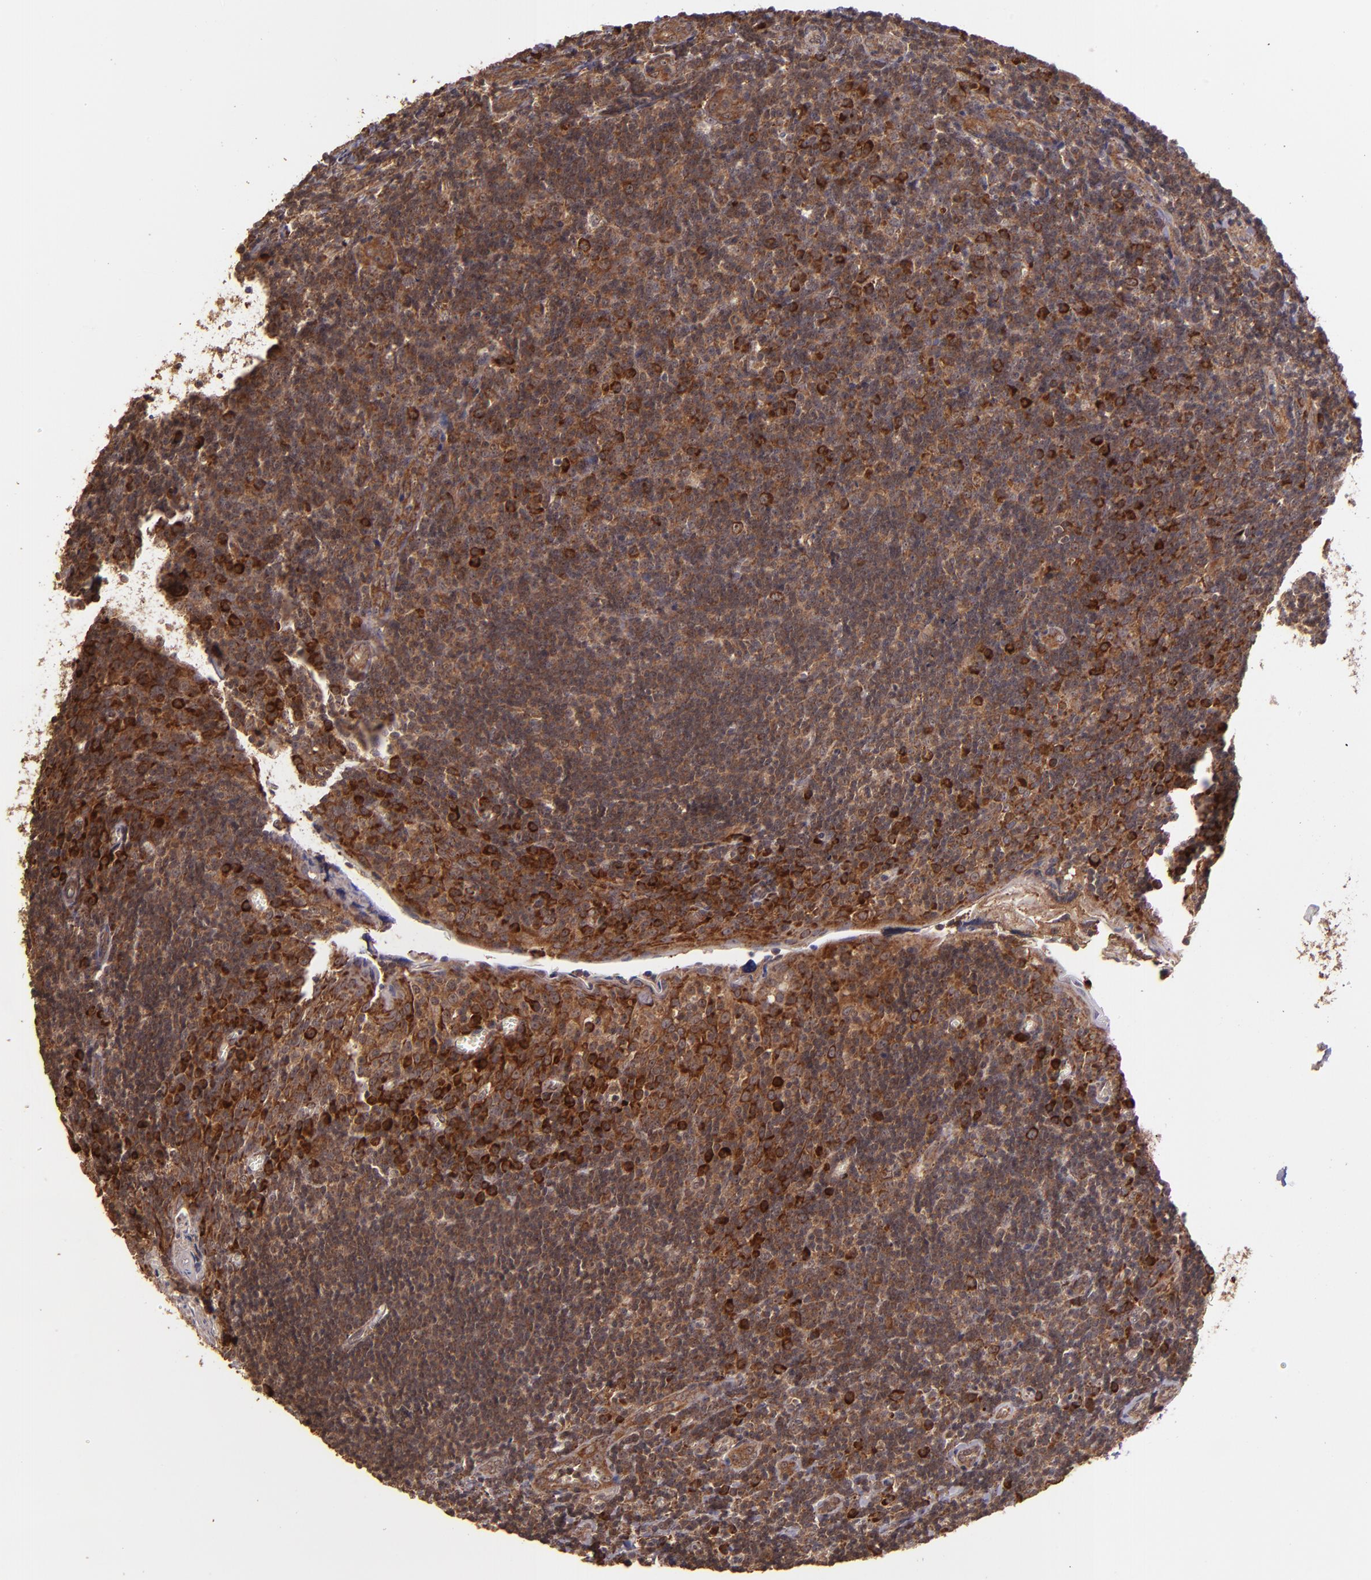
{"staining": {"intensity": "strong", "quantity": ">75%", "location": "cytoplasmic/membranous"}, "tissue": "tonsil", "cell_type": "Germinal center cells", "image_type": "normal", "snomed": [{"axis": "morphology", "description": "Normal tissue, NOS"}, {"axis": "topography", "description": "Tonsil"}], "caption": "Tonsil stained with DAB (3,3'-diaminobenzidine) IHC demonstrates high levels of strong cytoplasmic/membranous staining in about >75% of germinal center cells.", "gene": "USP51", "patient": {"sex": "male", "age": 20}}